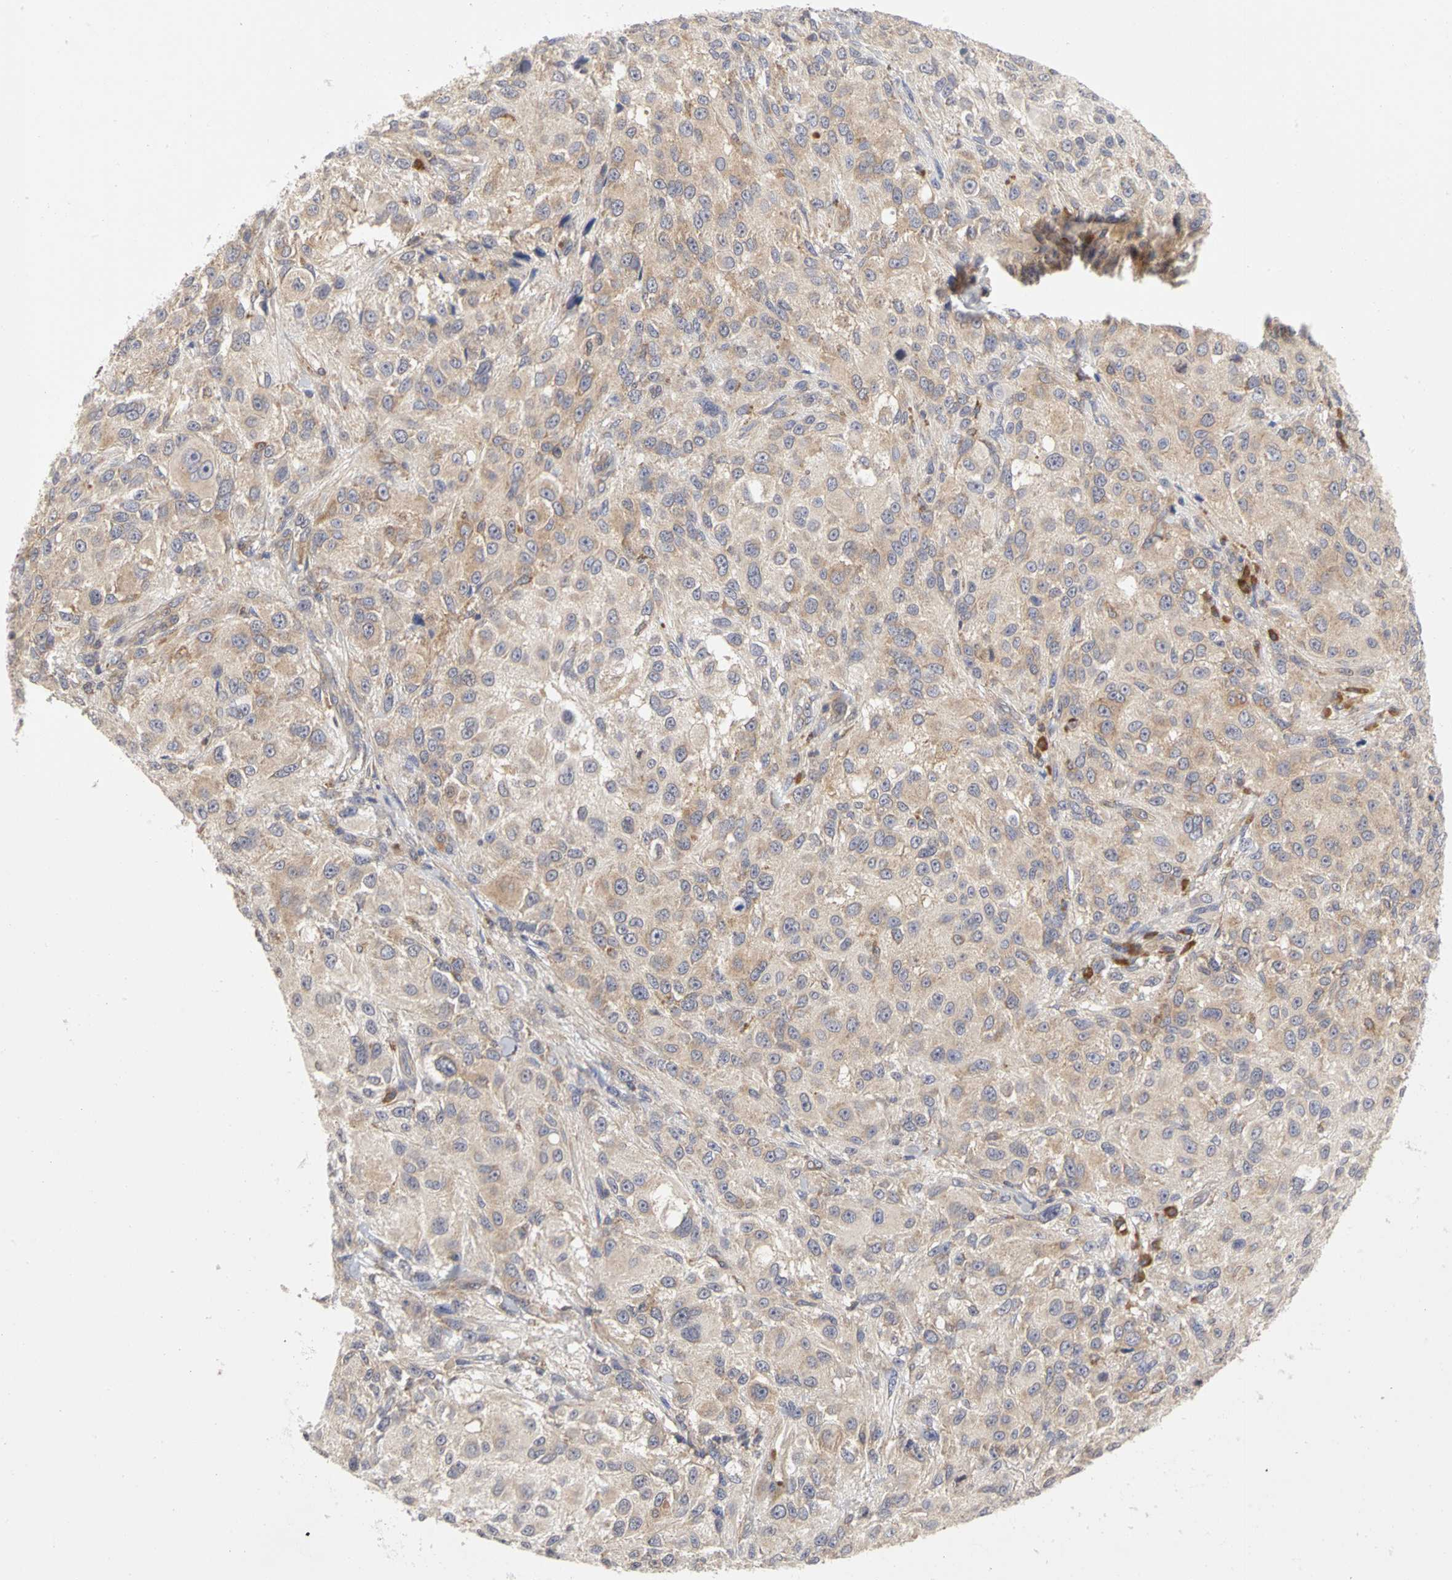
{"staining": {"intensity": "weak", "quantity": ">75%", "location": "cytoplasmic/membranous"}, "tissue": "melanoma", "cell_type": "Tumor cells", "image_type": "cancer", "snomed": [{"axis": "morphology", "description": "Necrosis, NOS"}, {"axis": "morphology", "description": "Malignant melanoma, NOS"}, {"axis": "topography", "description": "Skin"}], "caption": "Malignant melanoma stained for a protein demonstrates weak cytoplasmic/membranous positivity in tumor cells. (DAB (3,3'-diaminobenzidine) IHC, brown staining for protein, blue staining for nuclei).", "gene": "IRAK1", "patient": {"sex": "female", "age": 87}}